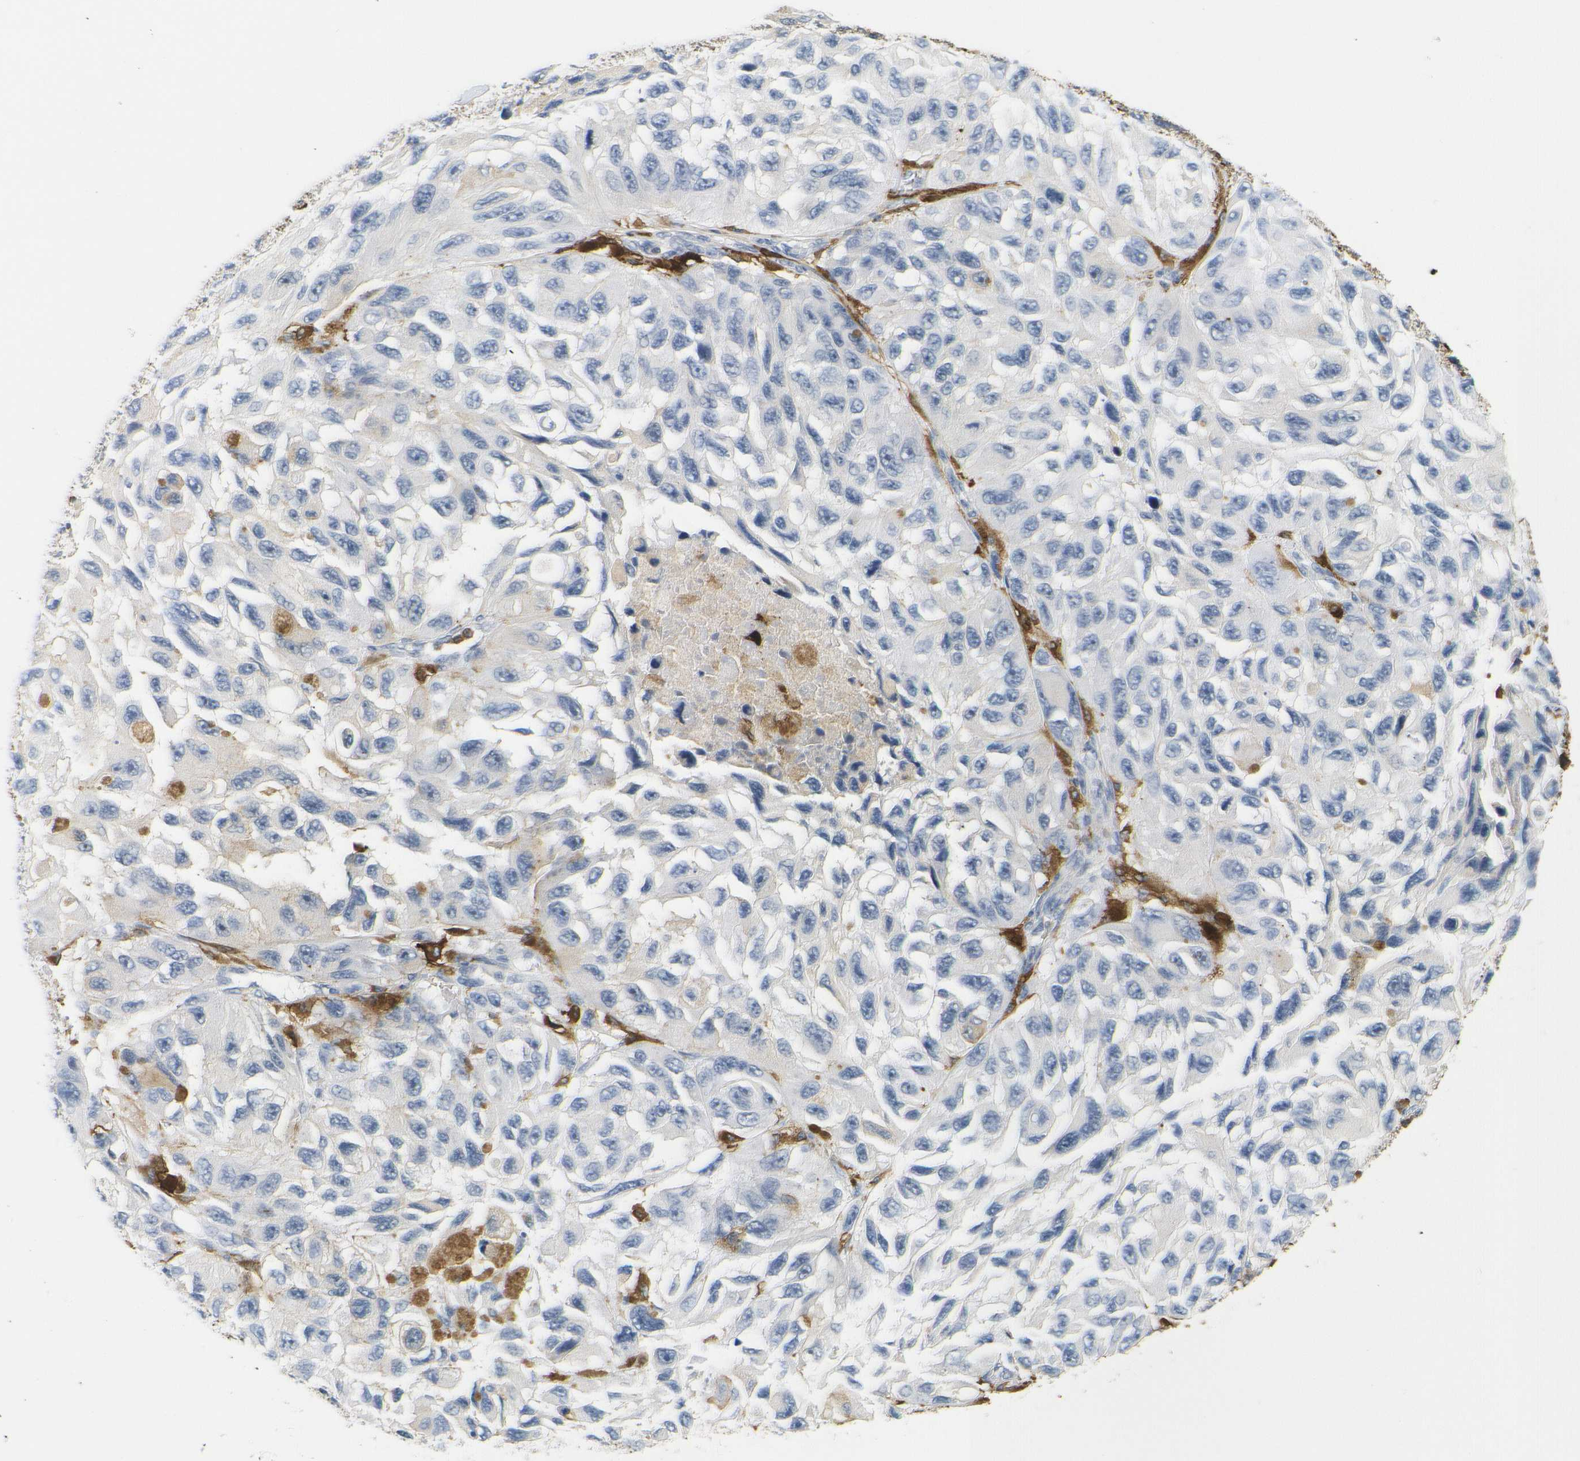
{"staining": {"intensity": "negative", "quantity": "none", "location": "none"}, "tissue": "melanoma", "cell_type": "Tumor cells", "image_type": "cancer", "snomed": [{"axis": "morphology", "description": "Malignant melanoma, NOS"}, {"axis": "topography", "description": "Skin"}], "caption": "The image demonstrates no significant expression in tumor cells of melanoma.", "gene": "HLA-DQB1", "patient": {"sex": "female", "age": 73}}